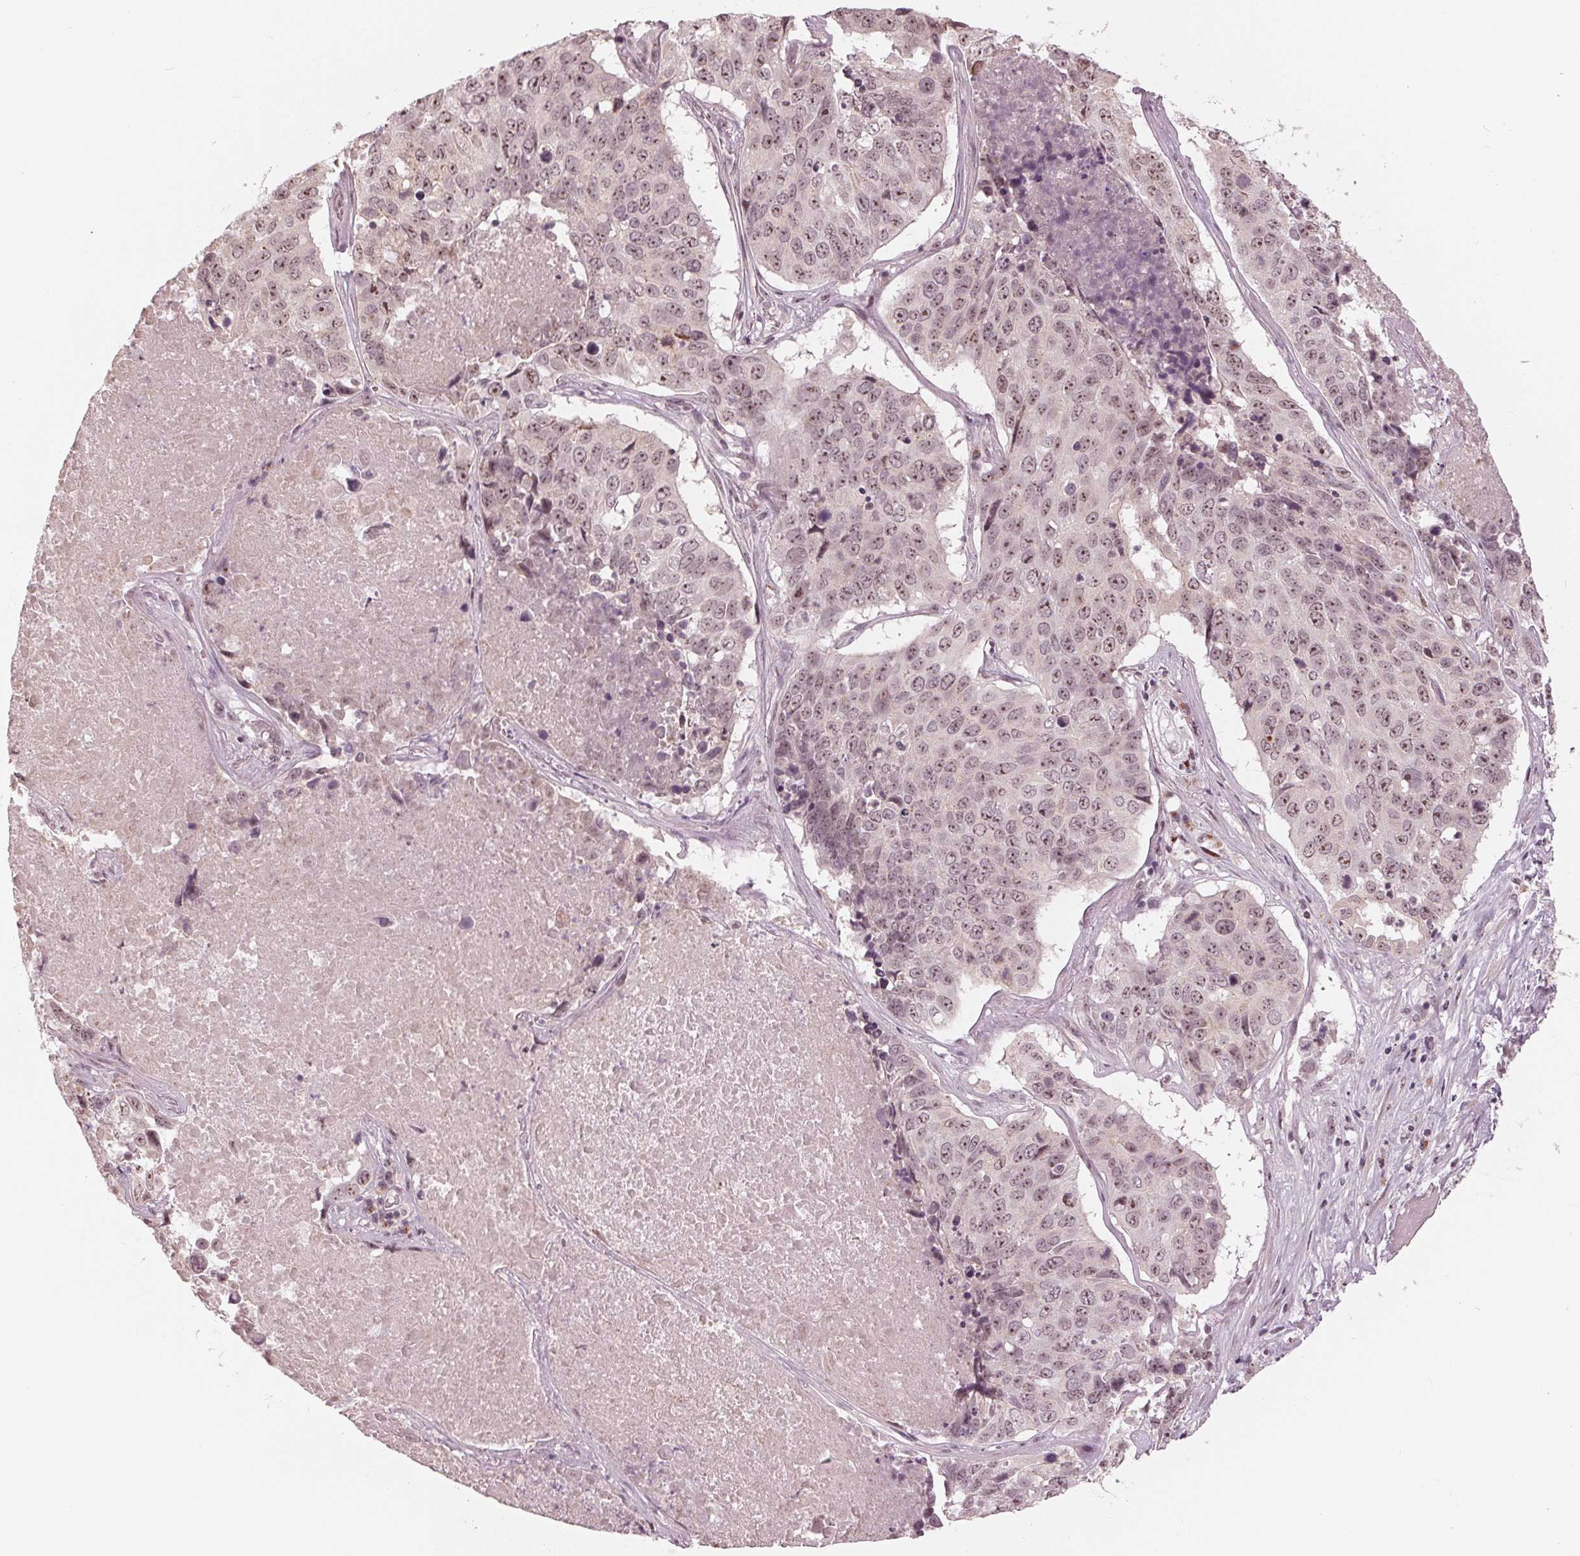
{"staining": {"intensity": "moderate", "quantity": ">75%", "location": "nuclear"}, "tissue": "lung cancer", "cell_type": "Tumor cells", "image_type": "cancer", "snomed": [{"axis": "morphology", "description": "Normal tissue, NOS"}, {"axis": "morphology", "description": "Squamous cell carcinoma, NOS"}, {"axis": "topography", "description": "Bronchus"}, {"axis": "topography", "description": "Lung"}], "caption": "This micrograph shows immunohistochemistry (IHC) staining of squamous cell carcinoma (lung), with medium moderate nuclear staining in about >75% of tumor cells.", "gene": "SLX4", "patient": {"sex": "male", "age": 64}}